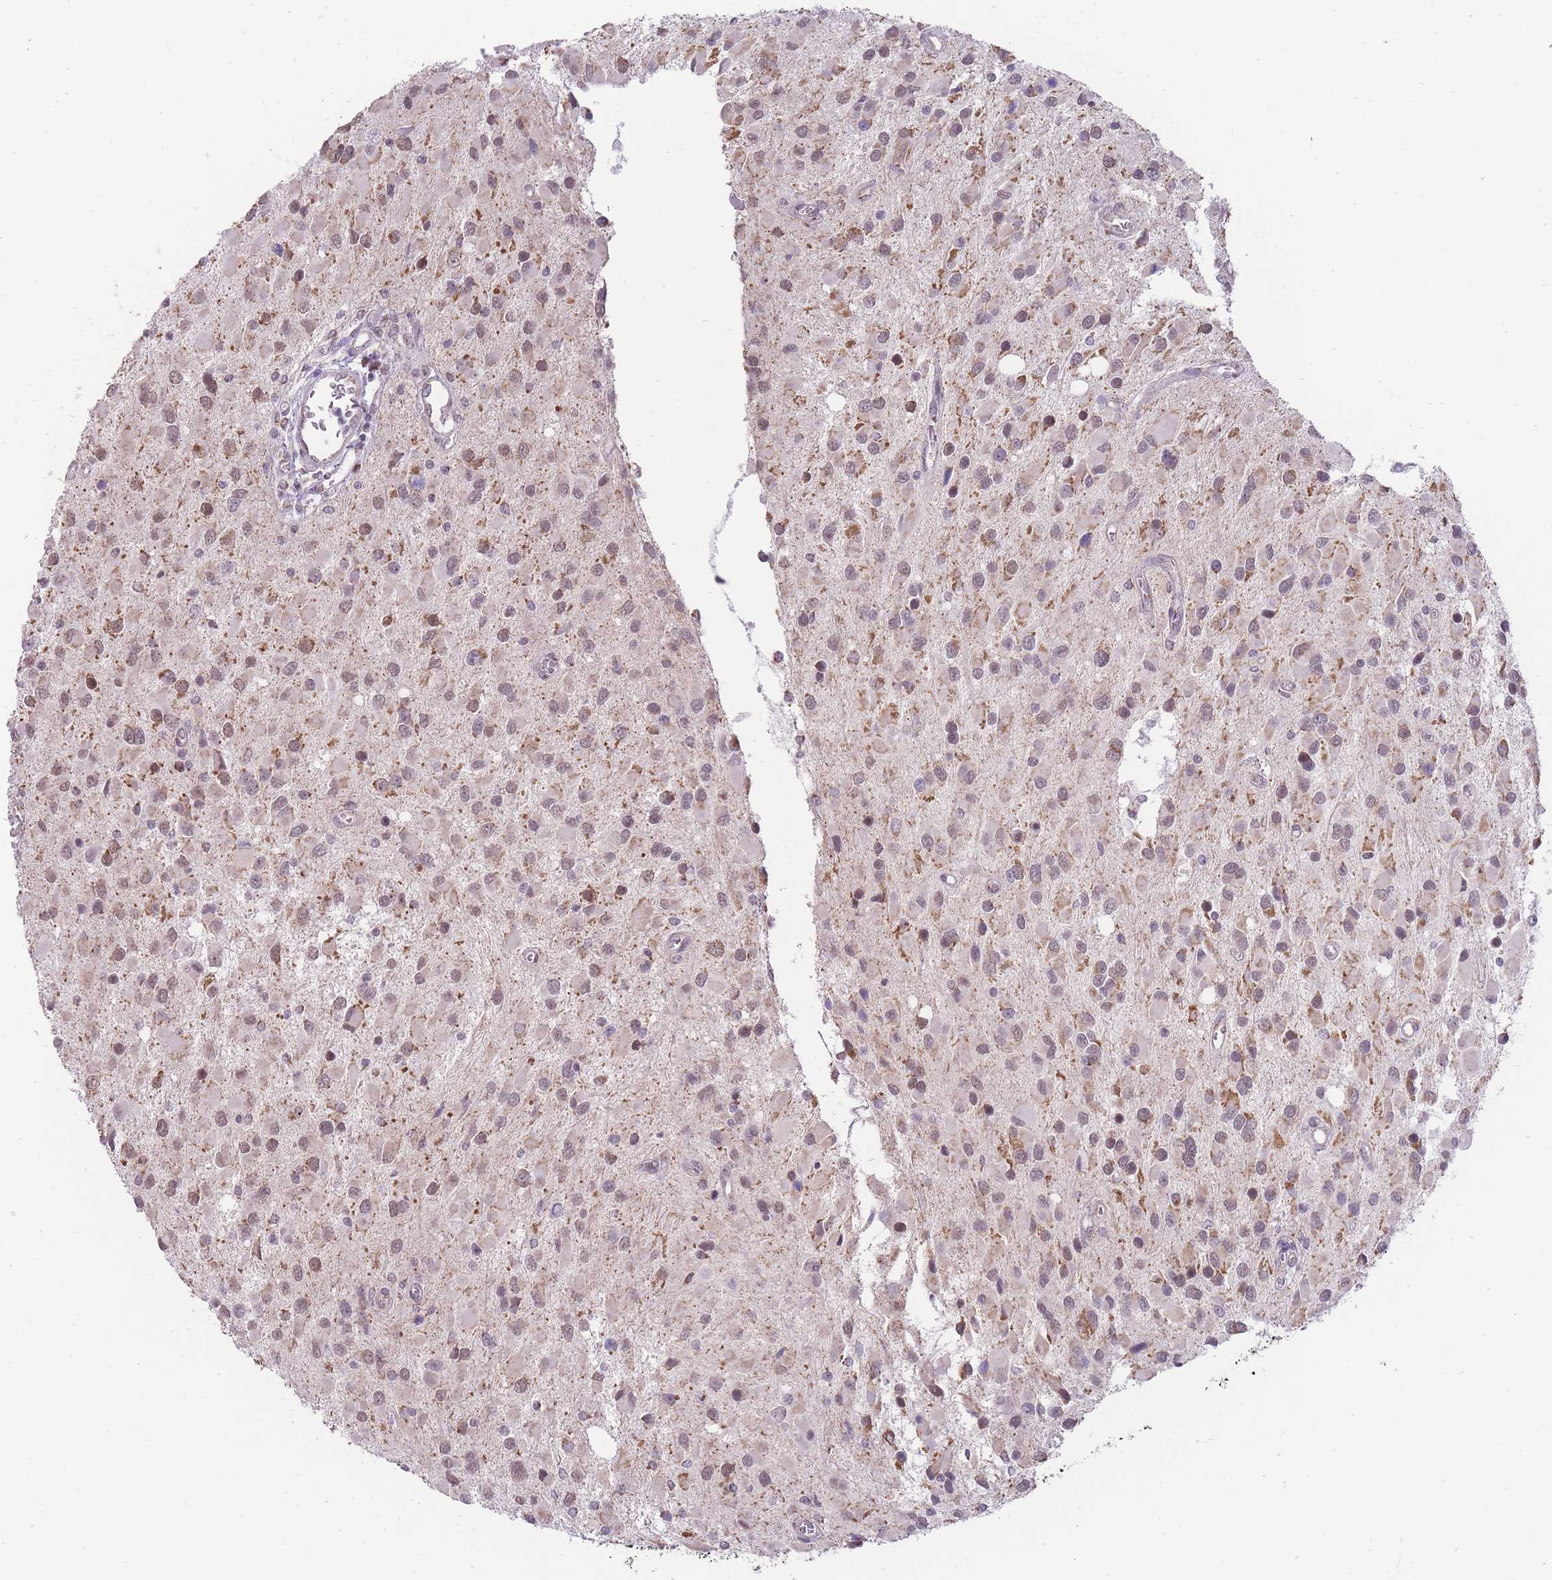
{"staining": {"intensity": "weak", "quantity": "25%-75%", "location": "cytoplasmic/membranous"}, "tissue": "glioma", "cell_type": "Tumor cells", "image_type": "cancer", "snomed": [{"axis": "morphology", "description": "Glioma, malignant, High grade"}, {"axis": "topography", "description": "Brain"}], "caption": "There is low levels of weak cytoplasmic/membranous expression in tumor cells of malignant glioma (high-grade), as demonstrated by immunohistochemical staining (brown color).", "gene": "NELL1", "patient": {"sex": "male", "age": 53}}